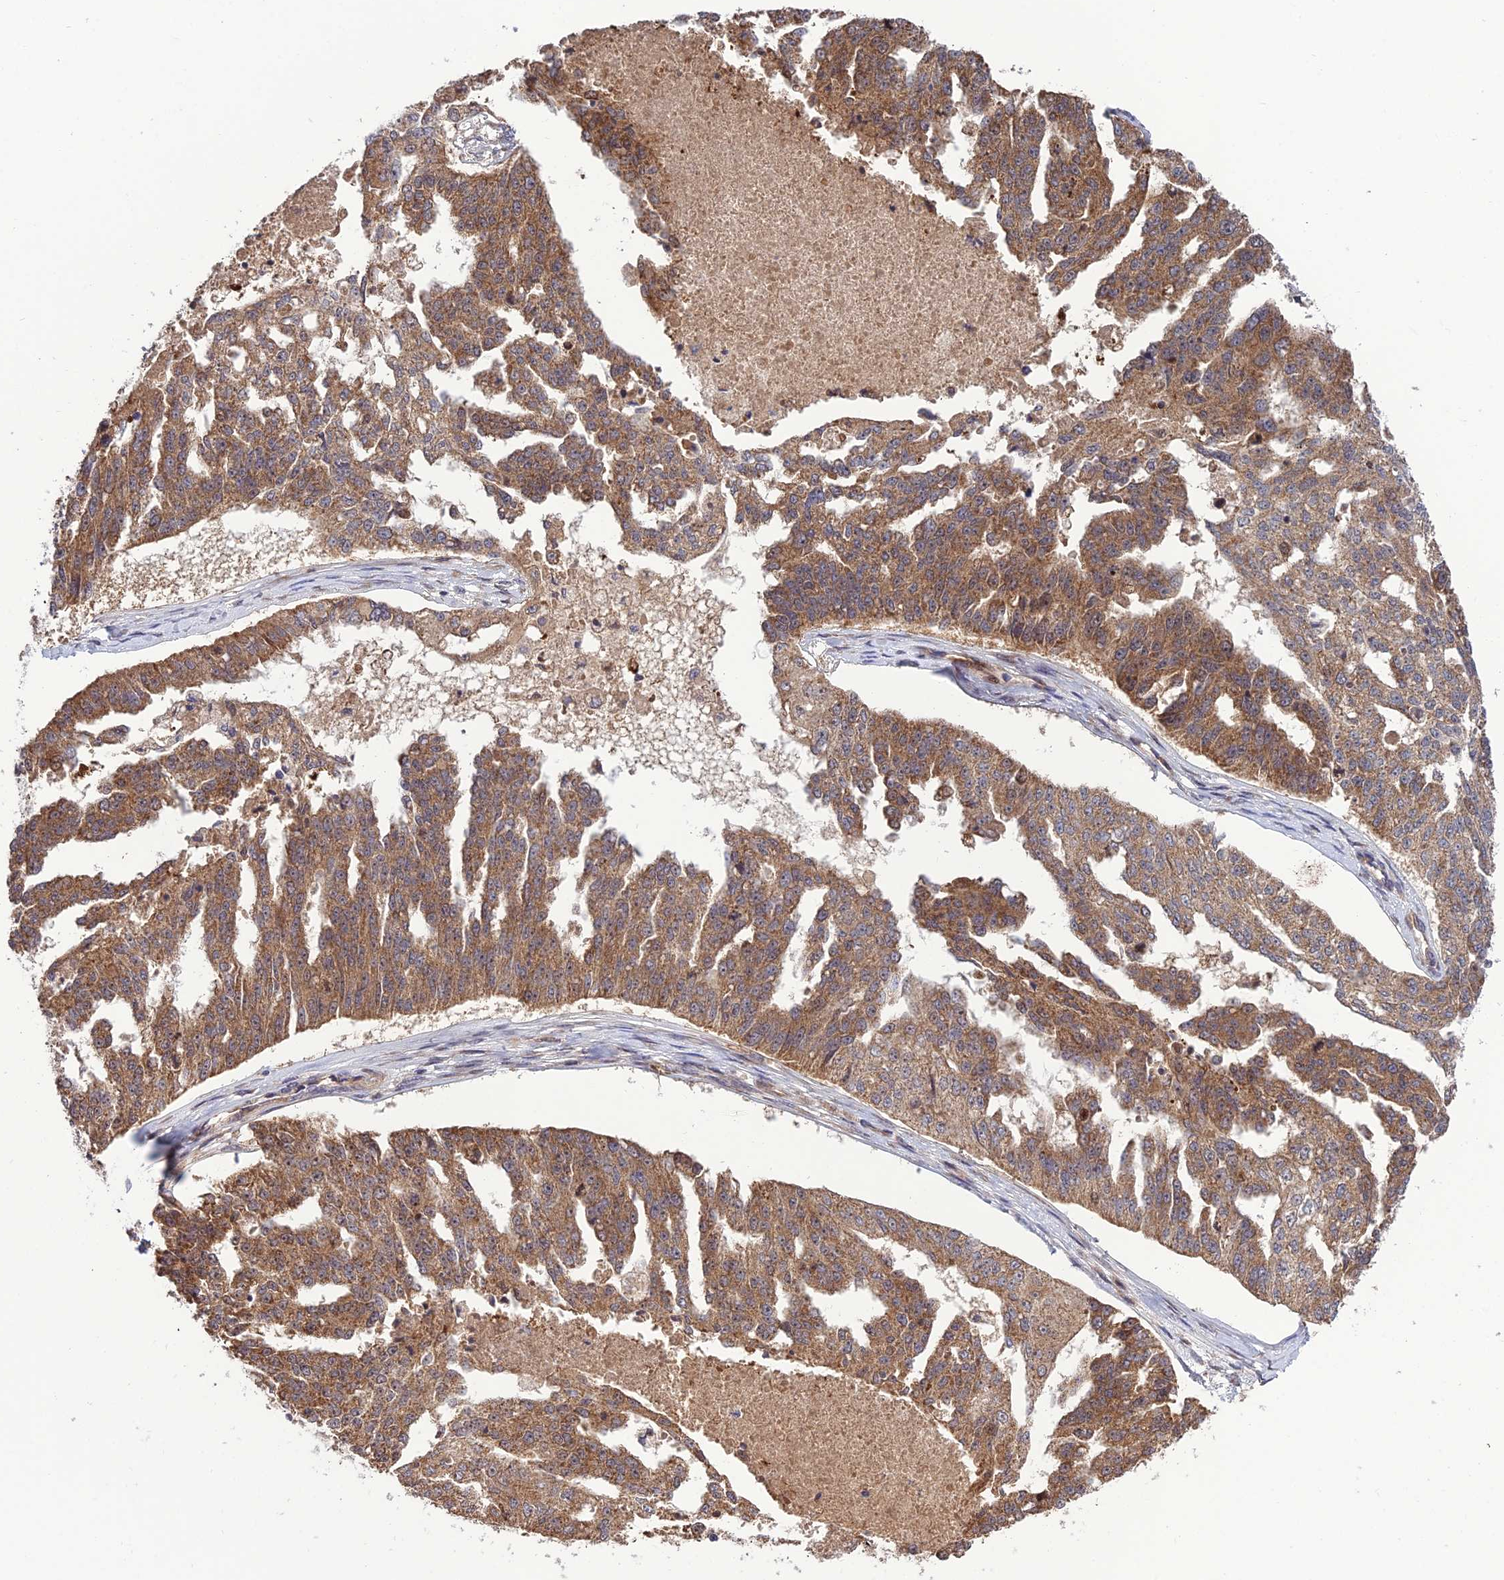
{"staining": {"intensity": "moderate", "quantity": ">75%", "location": "cytoplasmic/membranous"}, "tissue": "ovarian cancer", "cell_type": "Tumor cells", "image_type": "cancer", "snomed": [{"axis": "morphology", "description": "Cystadenocarcinoma, serous, NOS"}, {"axis": "topography", "description": "Ovary"}], "caption": "Brown immunohistochemical staining in ovarian serous cystadenocarcinoma reveals moderate cytoplasmic/membranous positivity in about >75% of tumor cells.", "gene": "PLEKHG2", "patient": {"sex": "female", "age": 58}}